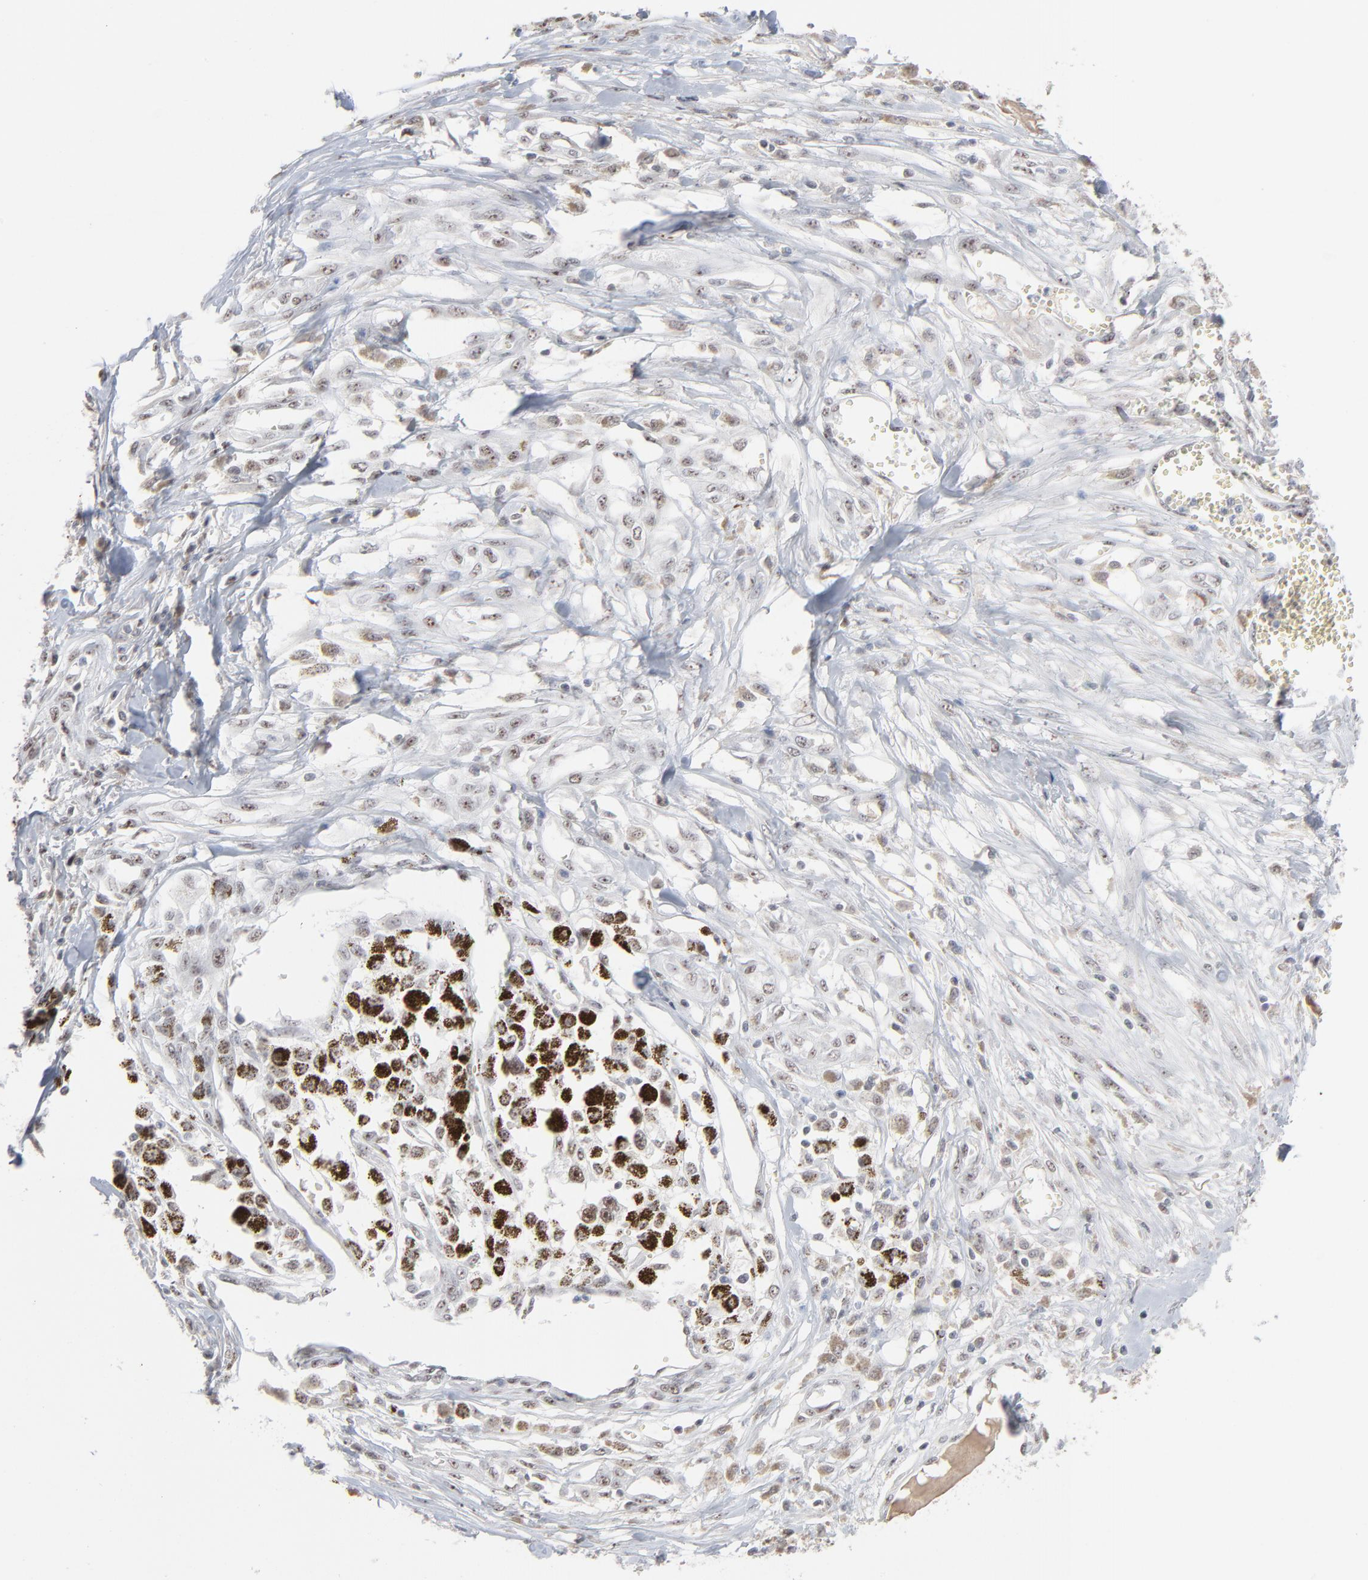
{"staining": {"intensity": "moderate", "quantity": "25%-75%", "location": "nuclear"}, "tissue": "melanoma", "cell_type": "Tumor cells", "image_type": "cancer", "snomed": [{"axis": "morphology", "description": "Malignant melanoma, Metastatic site"}, {"axis": "topography", "description": "Lymph node"}], "caption": "Protein expression analysis of melanoma shows moderate nuclear positivity in approximately 25%-75% of tumor cells.", "gene": "MPHOSPH6", "patient": {"sex": "male", "age": 59}}